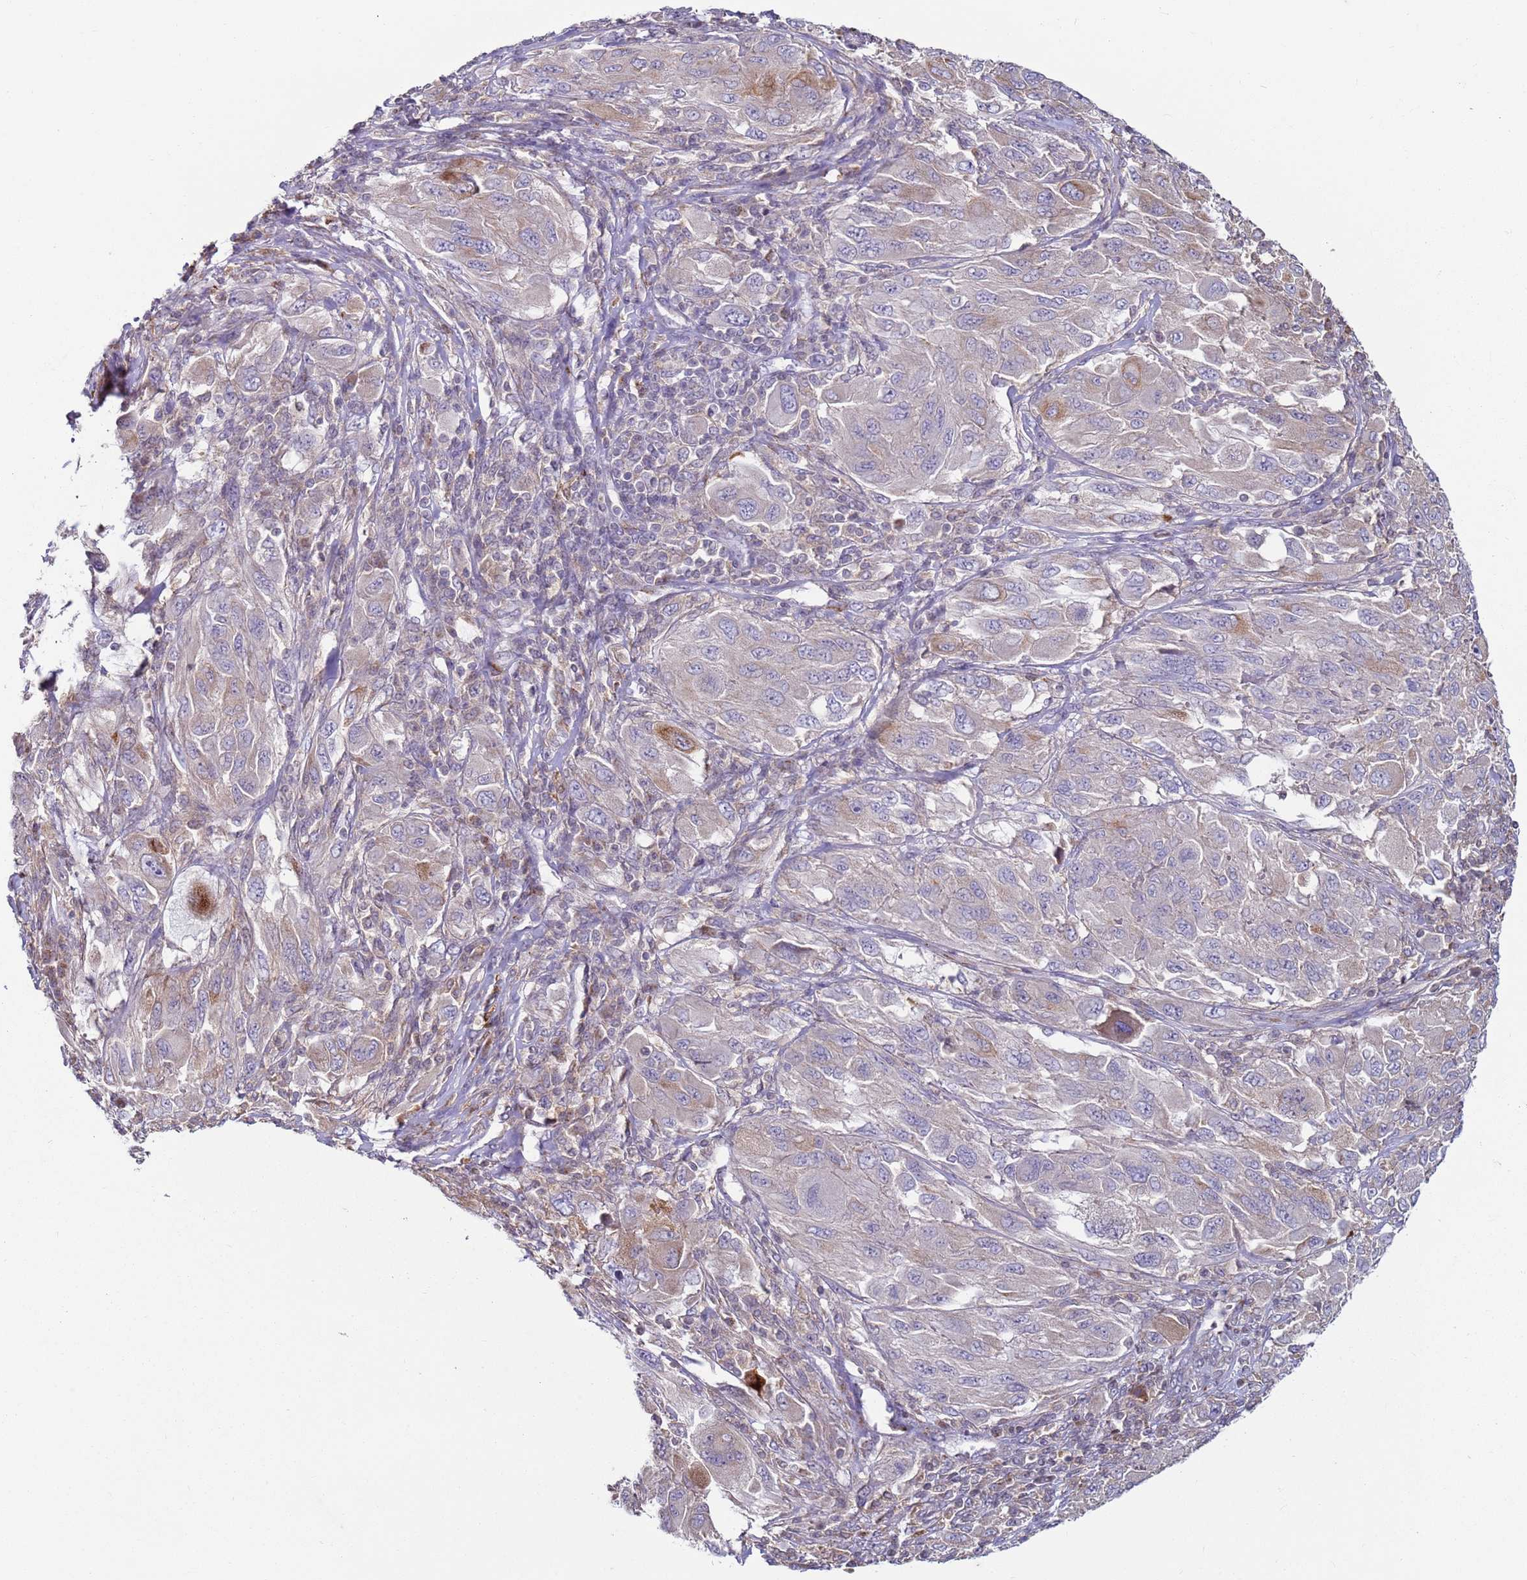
{"staining": {"intensity": "weak", "quantity": "<25%", "location": "cytoplasmic/membranous"}, "tissue": "melanoma", "cell_type": "Tumor cells", "image_type": "cancer", "snomed": [{"axis": "morphology", "description": "Malignant melanoma, NOS"}, {"axis": "topography", "description": "Skin"}], "caption": "DAB (3,3'-diaminobenzidine) immunohistochemical staining of human malignant melanoma shows no significant positivity in tumor cells. (Stains: DAB (3,3'-diaminobenzidine) immunohistochemistry with hematoxylin counter stain, Microscopy: brightfield microscopy at high magnification).", "gene": "SNAPC4", "patient": {"sex": "female", "age": 91}}